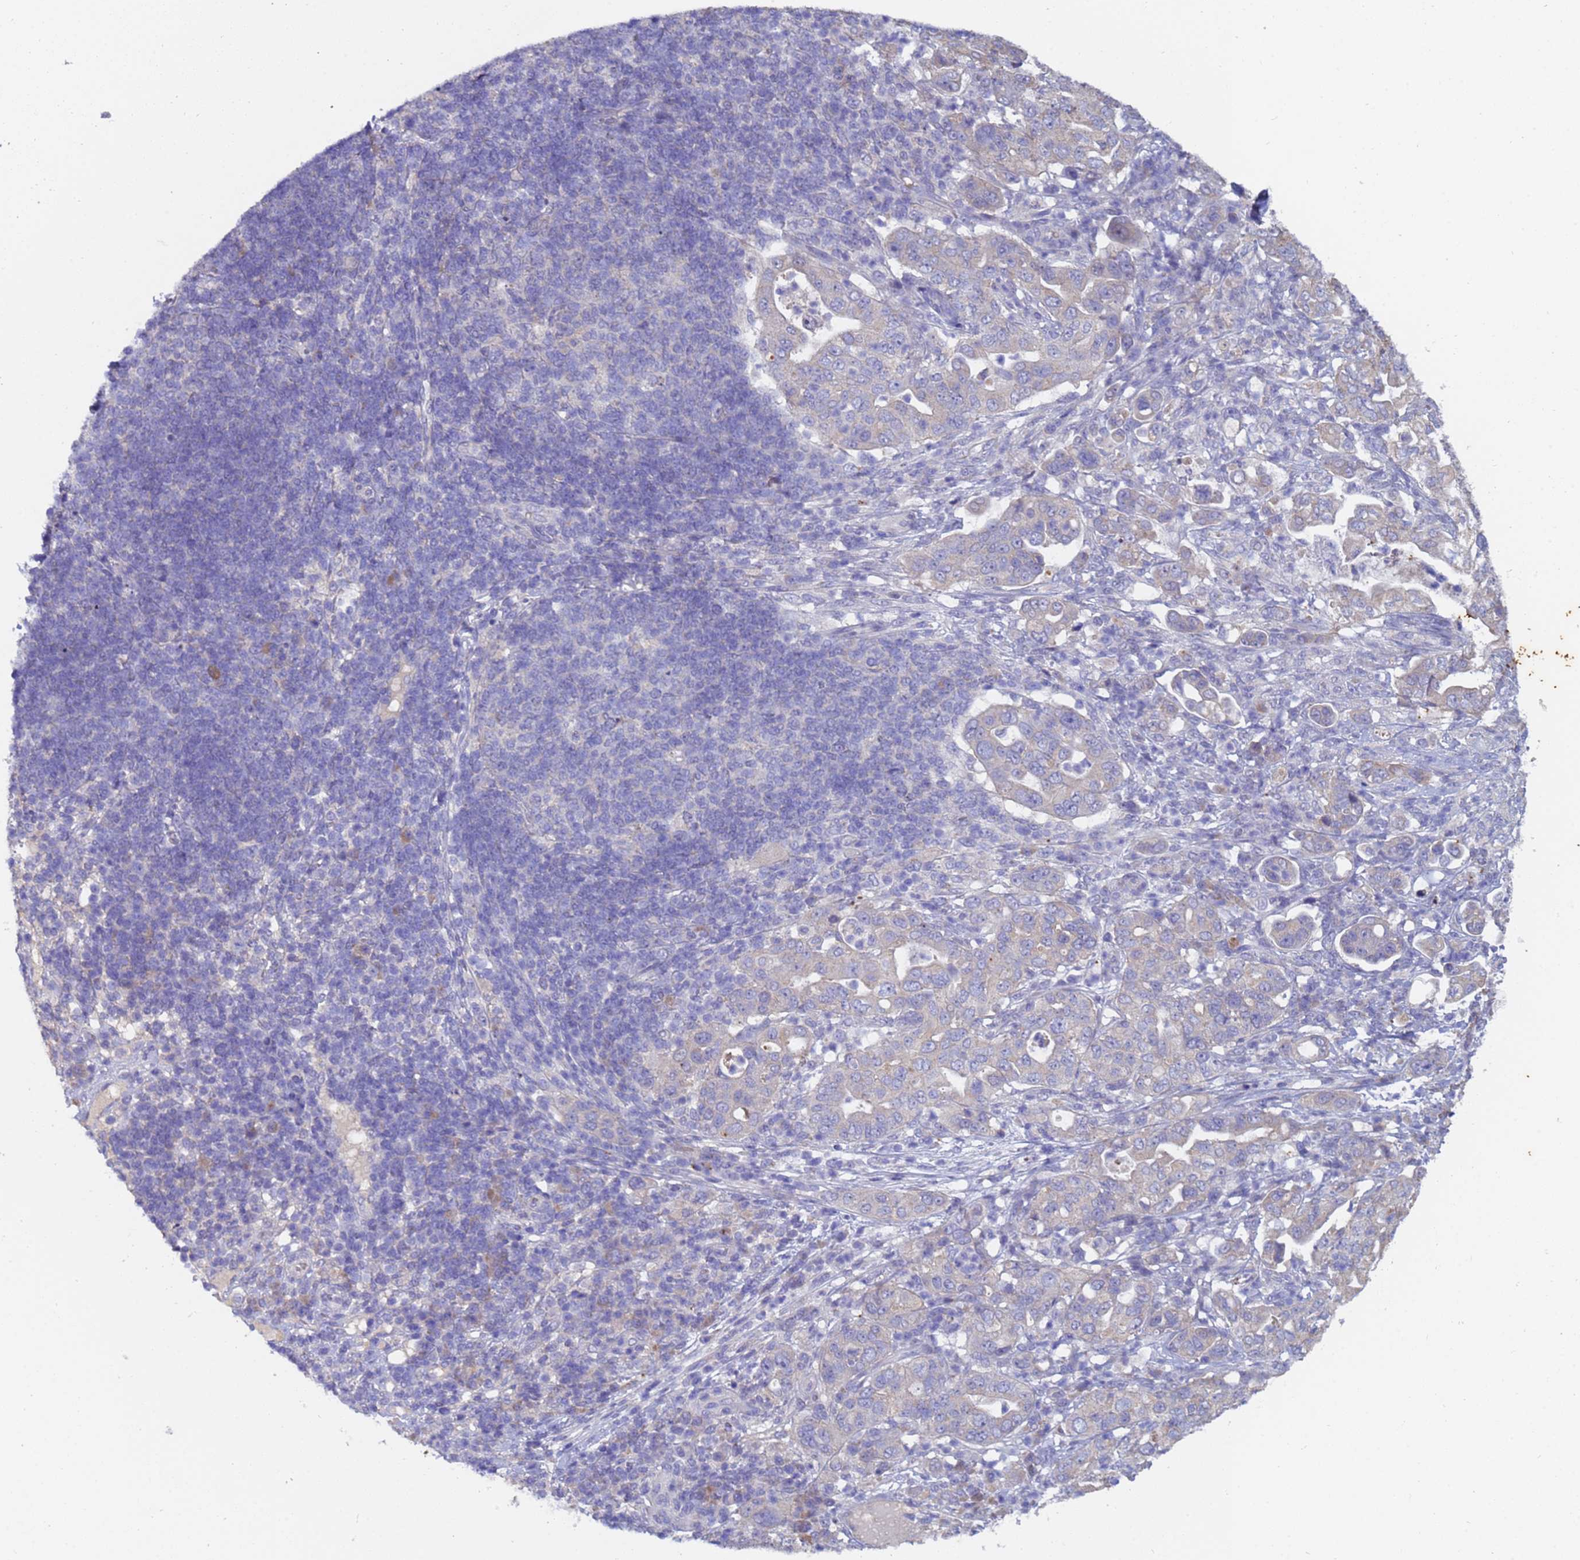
{"staining": {"intensity": "negative", "quantity": "none", "location": "none"}, "tissue": "pancreatic cancer", "cell_type": "Tumor cells", "image_type": "cancer", "snomed": [{"axis": "morphology", "description": "Normal tissue, NOS"}, {"axis": "morphology", "description": "Adenocarcinoma, NOS"}, {"axis": "topography", "description": "Lymph node"}, {"axis": "topography", "description": "Pancreas"}], "caption": "This is an immunohistochemistry photomicrograph of pancreatic cancer (adenocarcinoma). There is no positivity in tumor cells.", "gene": "IHO1", "patient": {"sex": "female", "age": 67}}